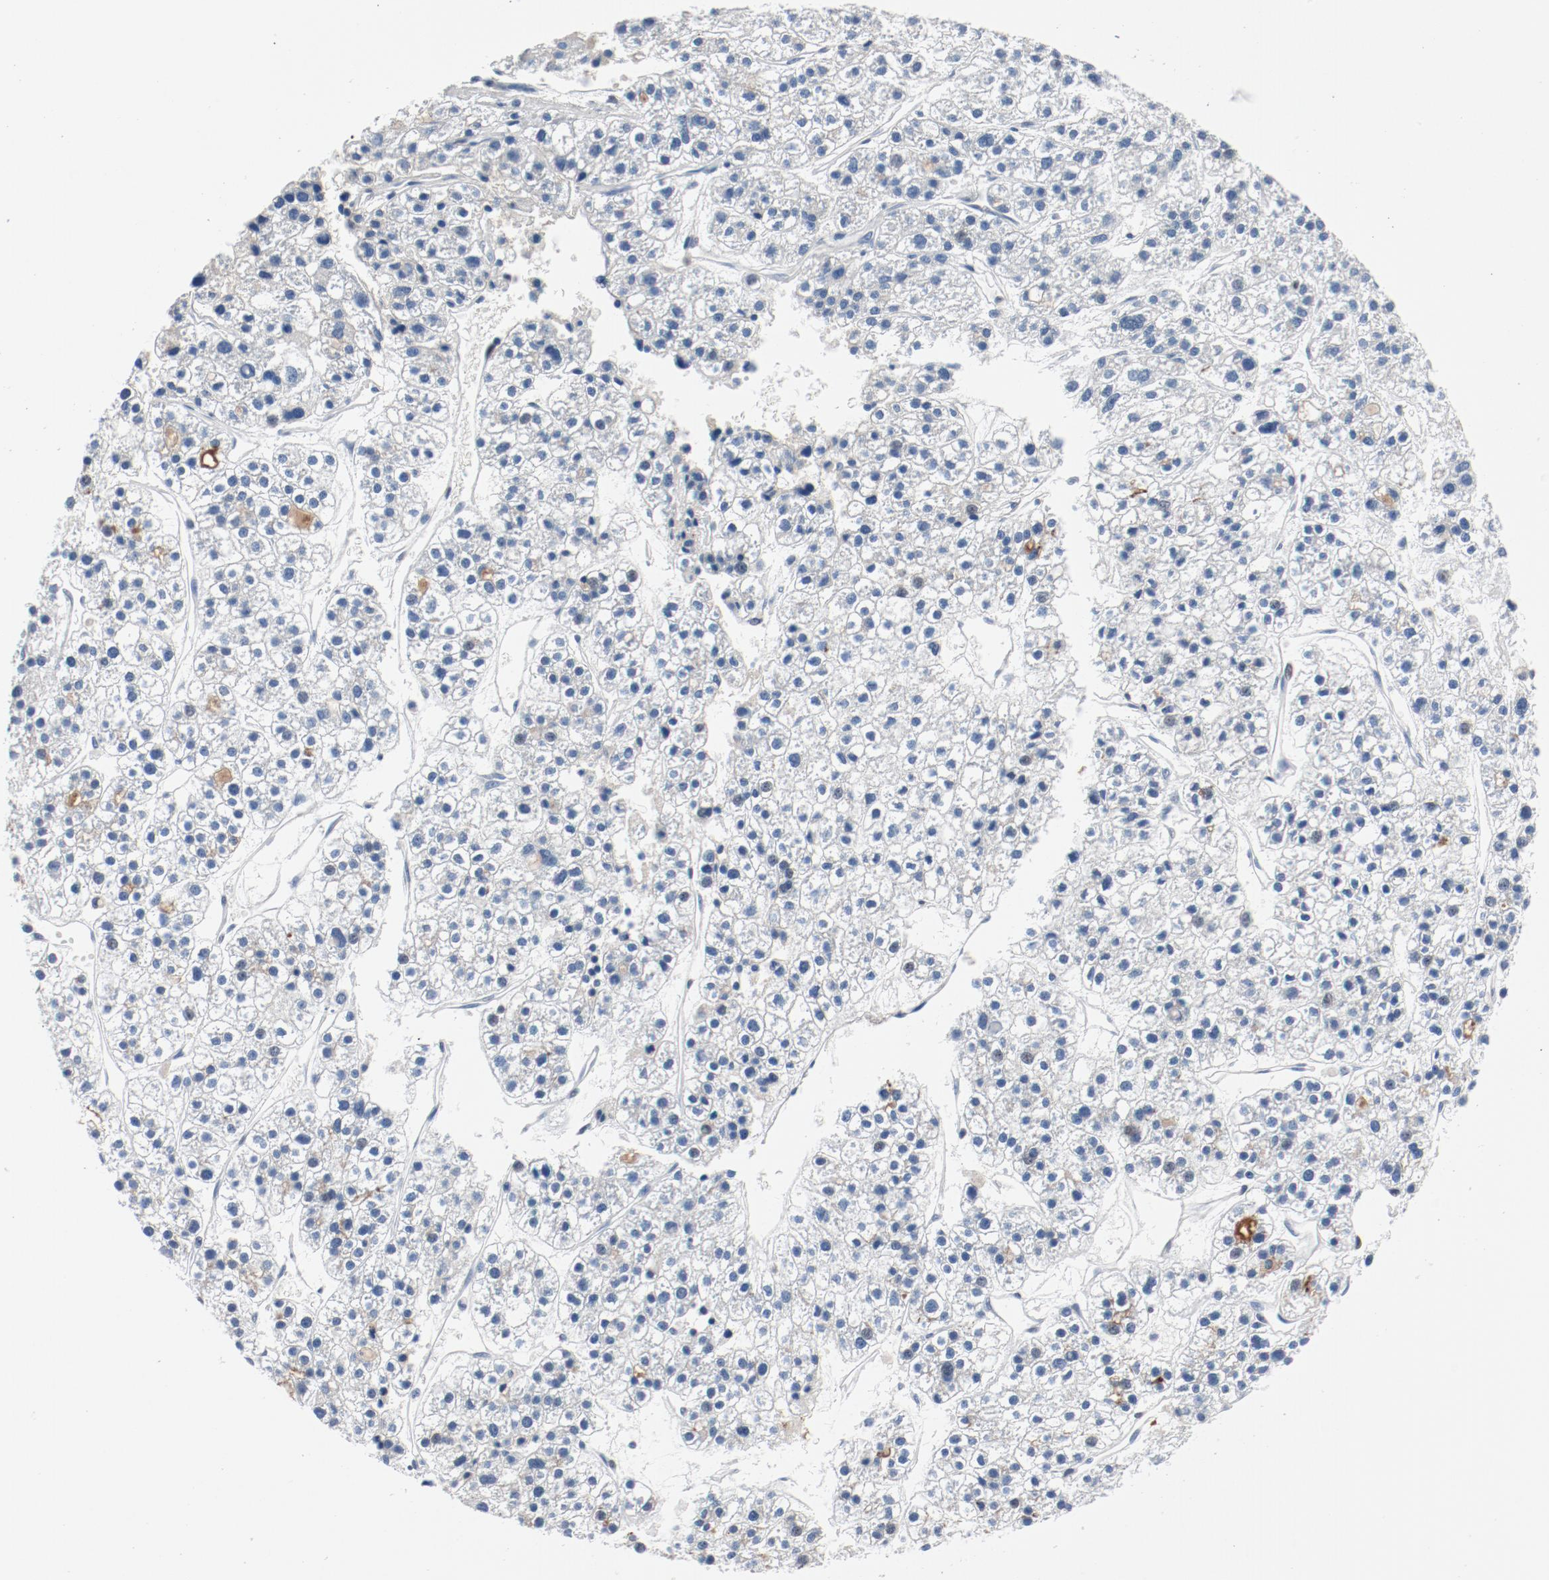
{"staining": {"intensity": "negative", "quantity": "none", "location": "none"}, "tissue": "liver cancer", "cell_type": "Tumor cells", "image_type": "cancer", "snomed": [{"axis": "morphology", "description": "Carcinoma, Hepatocellular, NOS"}, {"axis": "topography", "description": "Liver"}], "caption": "Tumor cells are negative for brown protein staining in liver hepatocellular carcinoma. The staining was performed using DAB (3,3'-diaminobenzidine) to visualize the protein expression in brown, while the nuclei were stained in blue with hematoxylin (Magnification: 20x).", "gene": "FOXP1", "patient": {"sex": "female", "age": 85}}